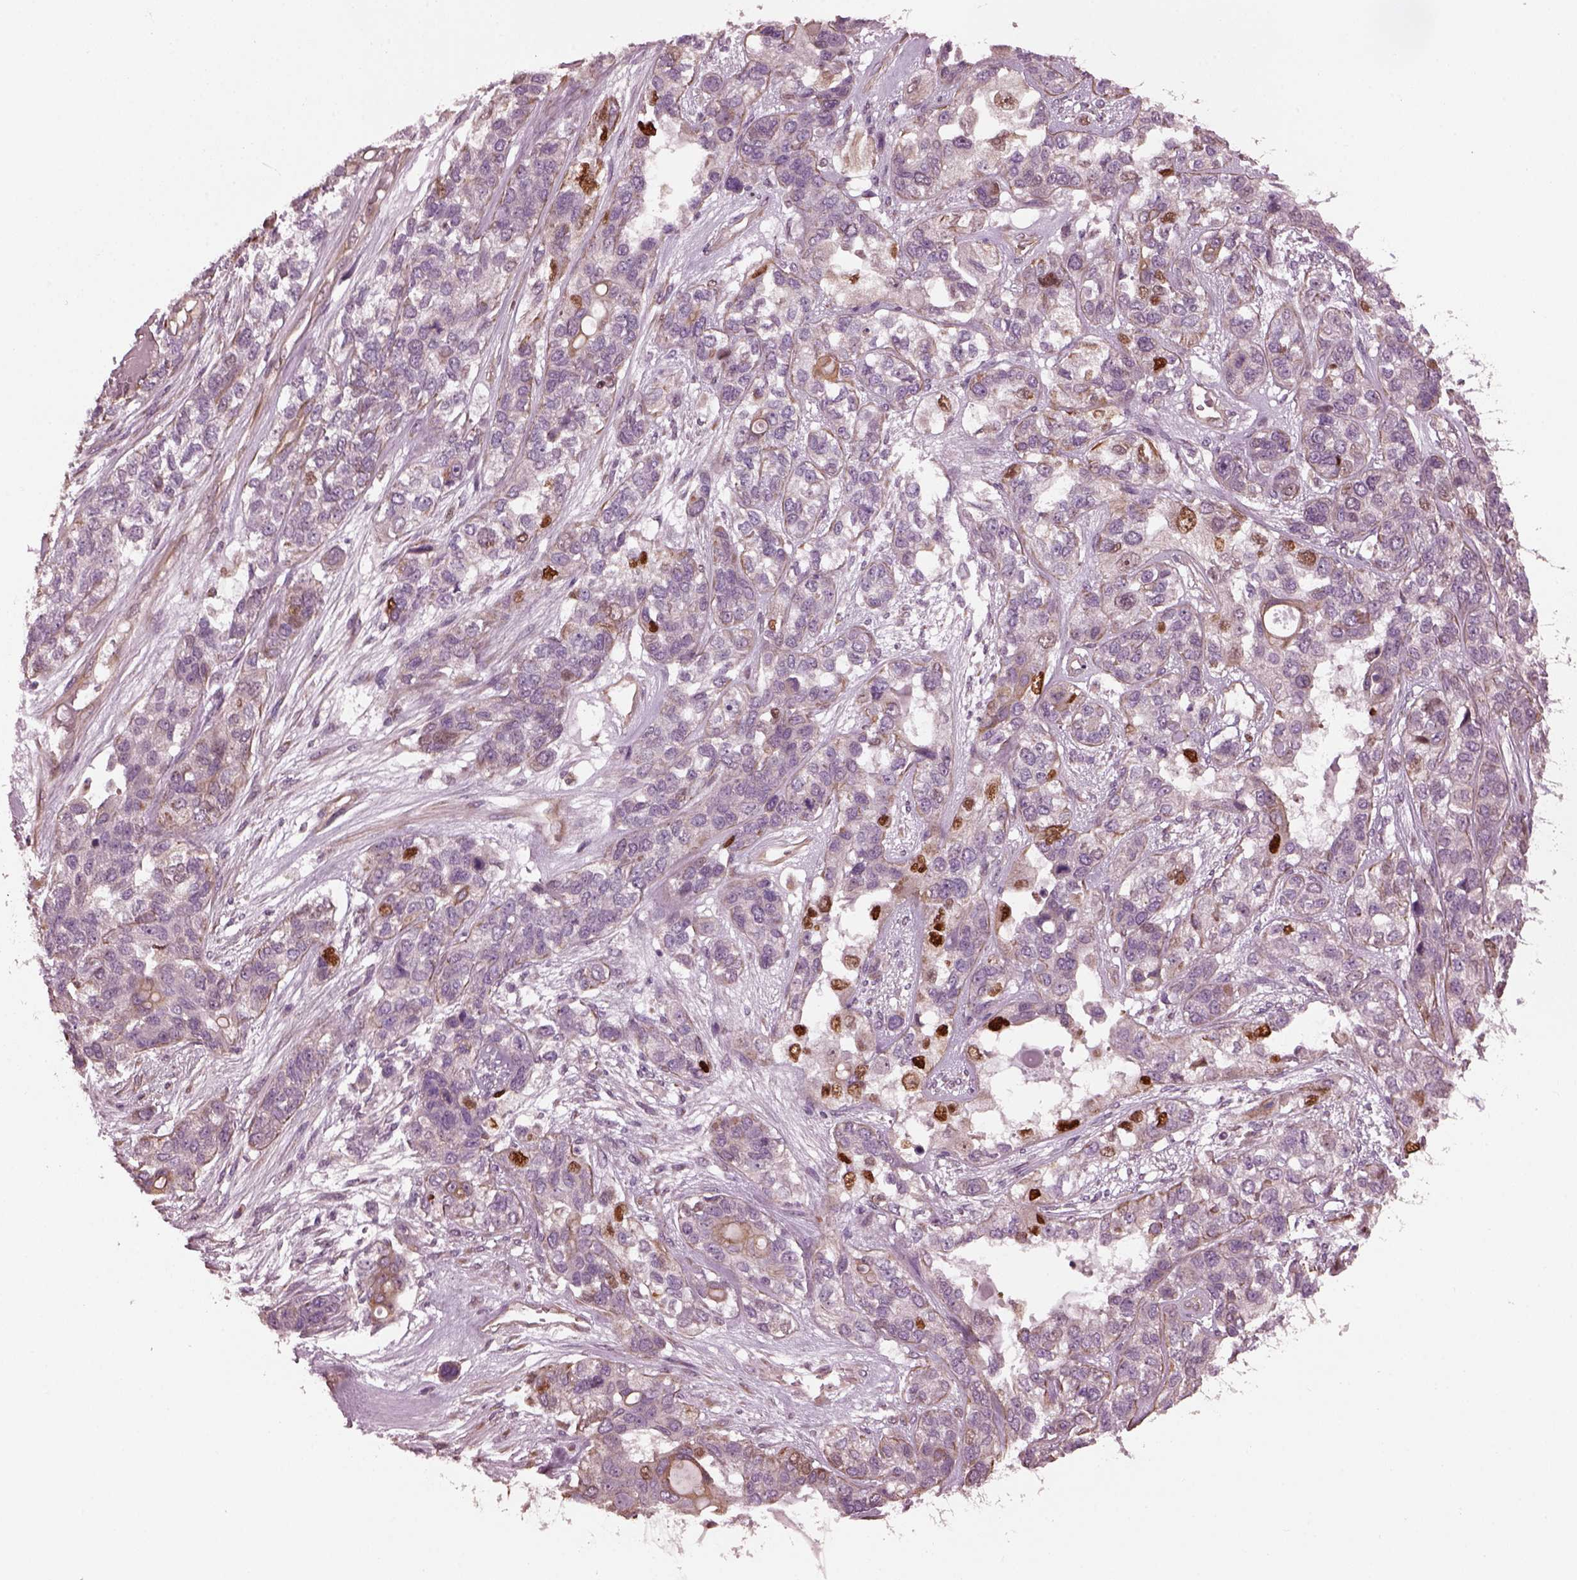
{"staining": {"intensity": "weak", "quantity": "<25%", "location": "cytoplasmic/membranous"}, "tissue": "lung cancer", "cell_type": "Tumor cells", "image_type": "cancer", "snomed": [{"axis": "morphology", "description": "Squamous cell carcinoma, NOS"}, {"axis": "topography", "description": "Lung"}], "caption": "Tumor cells show no significant staining in lung cancer. The staining was performed using DAB to visualize the protein expression in brown, while the nuclei were stained in blue with hematoxylin (Magnification: 20x).", "gene": "RUFY3", "patient": {"sex": "female", "age": 70}}